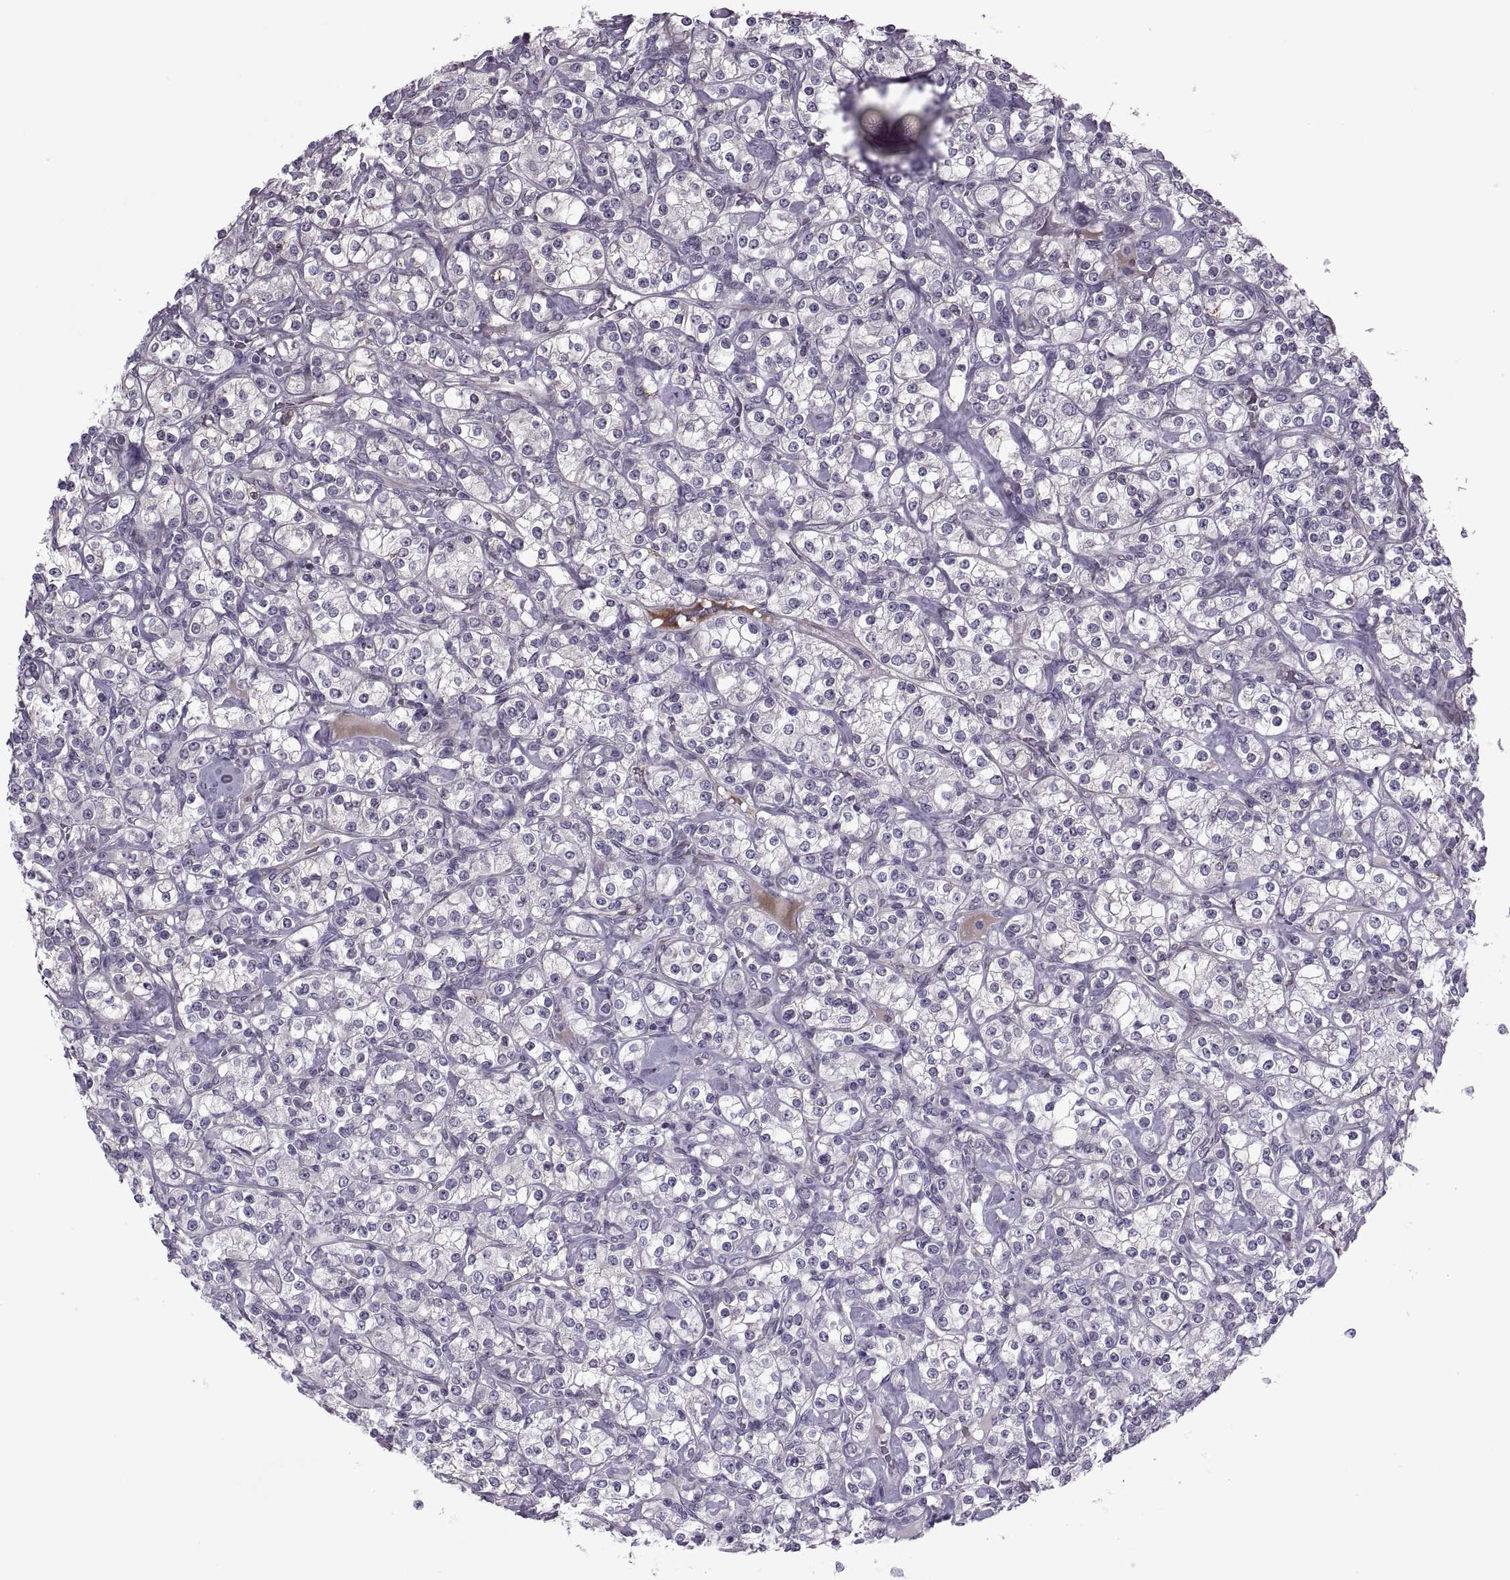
{"staining": {"intensity": "negative", "quantity": "none", "location": "none"}, "tissue": "renal cancer", "cell_type": "Tumor cells", "image_type": "cancer", "snomed": [{"axis": "morphology", "description": "Adenocarcinoma, NOS"}, {"axis": "topography", "description": "Kidney"}], "caption": "A micrograph of human renal adenocarcinoma is negative for staining in tumor cells.", "gene": "ODF3", "patient": {"sex": "male", "age": 77}}